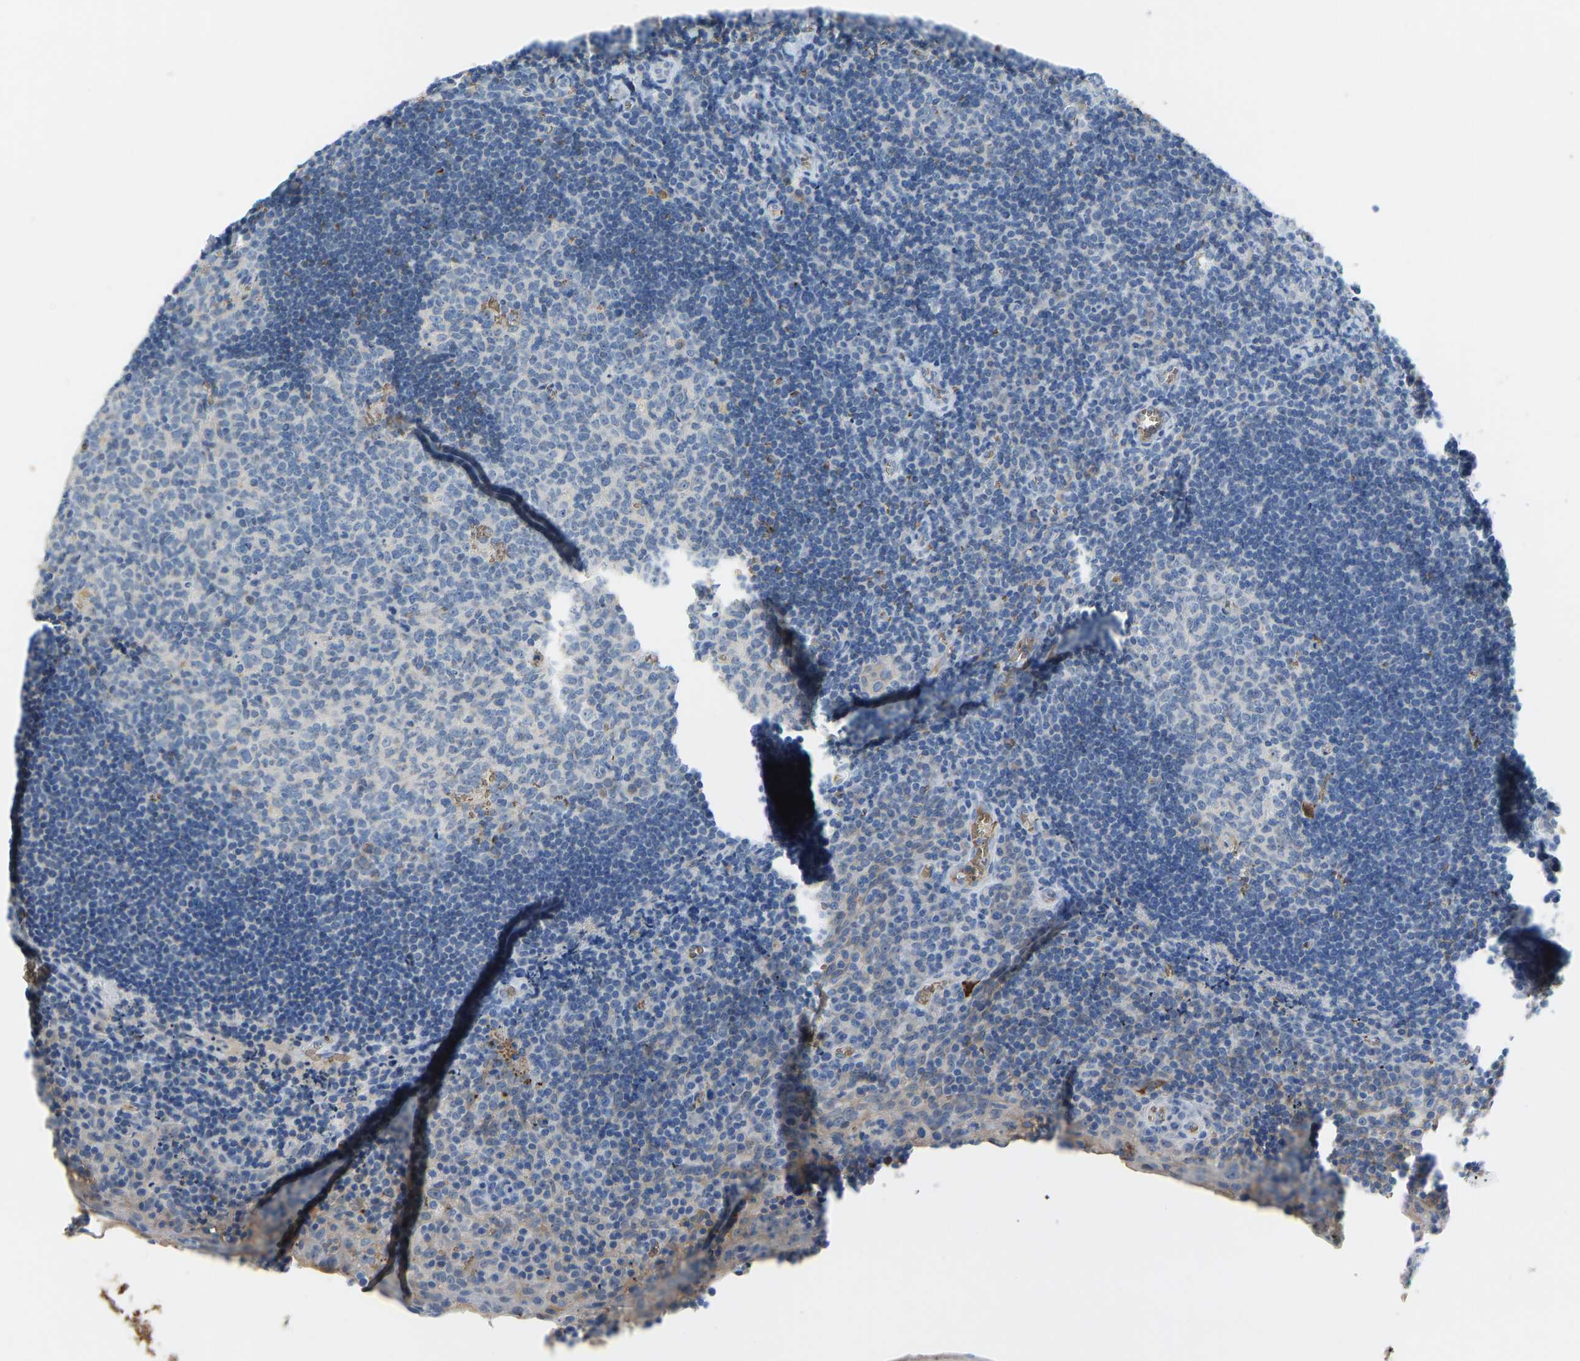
{"staining": {"intensity": "negative", "quantity": "none", "location": "none"}, "tissue": "tonsil", "cell_type": "Germinal center cells", "image_type": "normal", "snomed": [{"axis": "morphology", "description": "Normal tissue, NOS"}, {"axis": "morphology", "description": "Inflammation, NOS"}, {"axis": "topography", "description": "Tonsil"}], "caption": "The photomicrograph displays no staining of germinal center cells in benign tonsil.", "gene": "PIGS", "patient": {"sex": "female", "age": 31}}